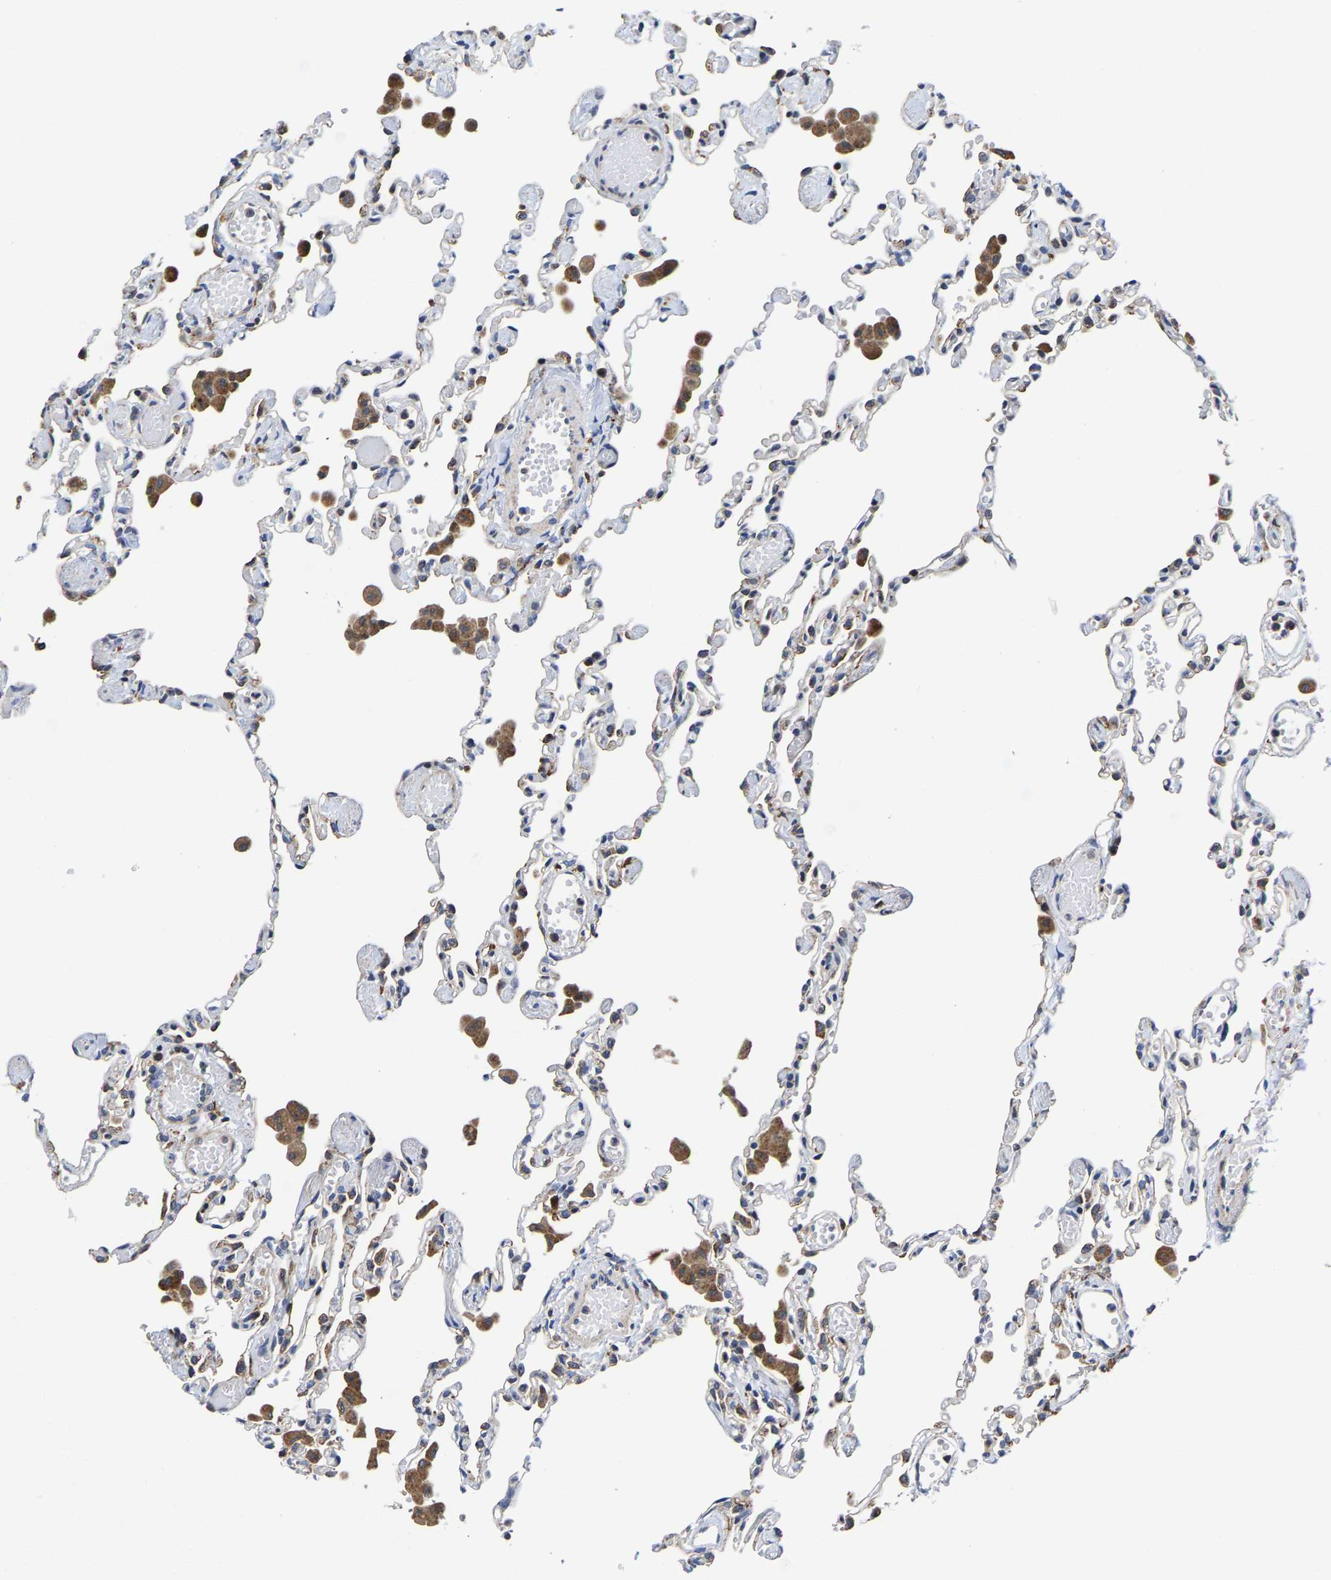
{"staining": {"intensity": "moderate", "quantity": "<25%", "location": "cytoplasmic/membranous"}, "tissue": "lung", "cell_type": "Alveolar cells", "image_type": "normal", "snomed": [{"axis": "morphology", "description": "Normal tissue, NOS"}, {"axis": "topography", "description": "Bronchus"}, {"axis": "topography", "description": "Lung"}], "caption": "A brown stain shows moderate cytoplasmic/membranous positivity of a protein in alveolar cells of benign human lung. The protein is shown in brown color, while the nuclei are stained blue.", "gene": "PFKFB3", "patient": {"sex": "female", "age": 49}}